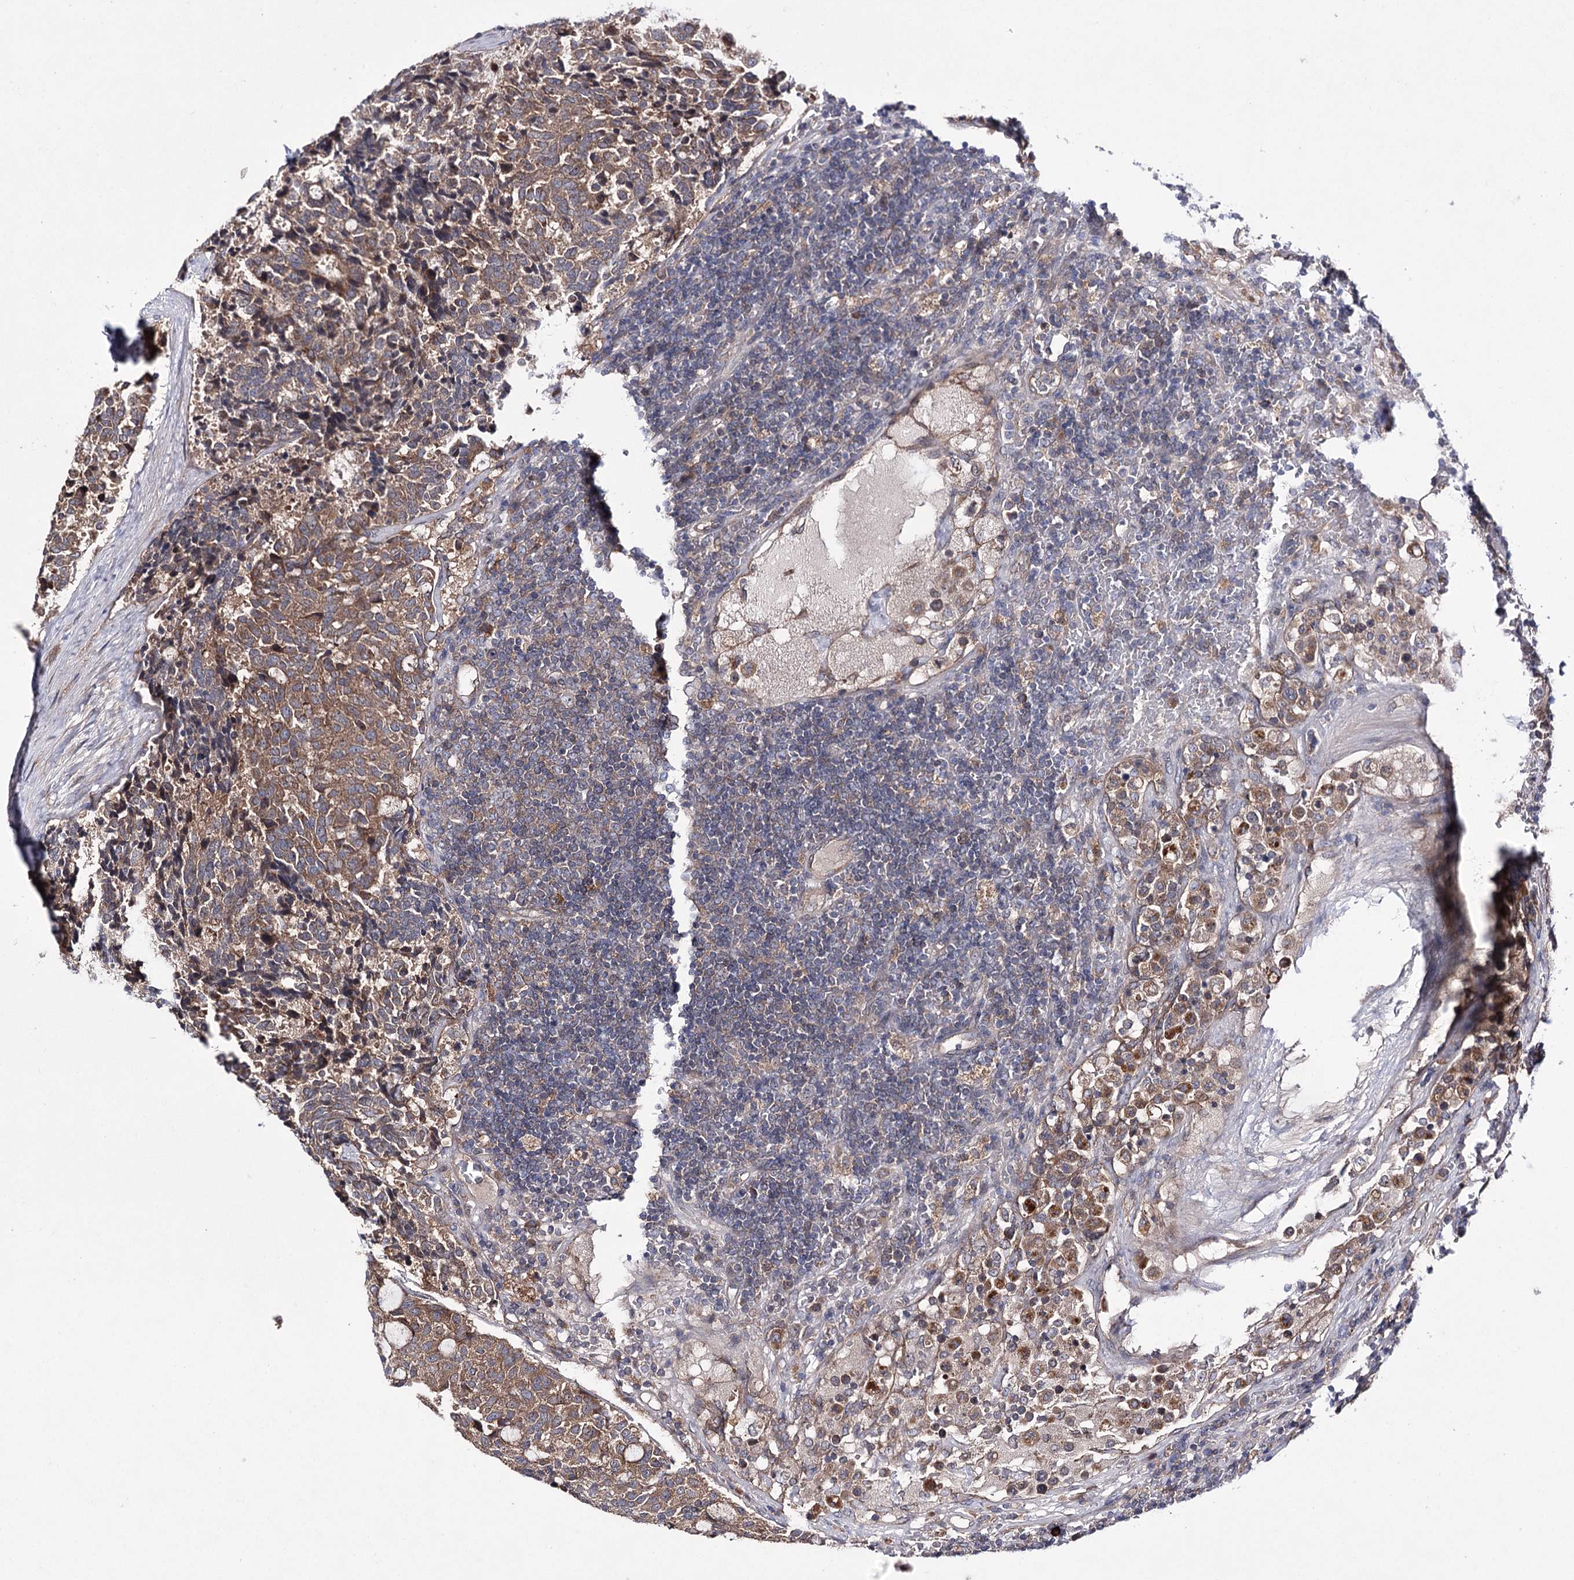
{"staining": {"intensity": "moderate", "quantity": ">75%", "location": "cytoplasmic/membranous"}, "tissue": "carcinoid", "cell_type": "Tumor cells", "image_type": "cancer", "snomed": [{"axis": "morphology", "description": "Carcinoid, malignant, NOS"}, {"axis": "topography", "description": "Pancreas"}], "caption": "Immunohistochemistry (IHC) micrograph of malignant carcinoid stained for a protein (brown), which exhibits medium levels of moderate cytoplasmic/membranous staining in approximately >75% of tumor cells.", "gene": "BCR", "patient": {"sex": "female", "age": 54}}